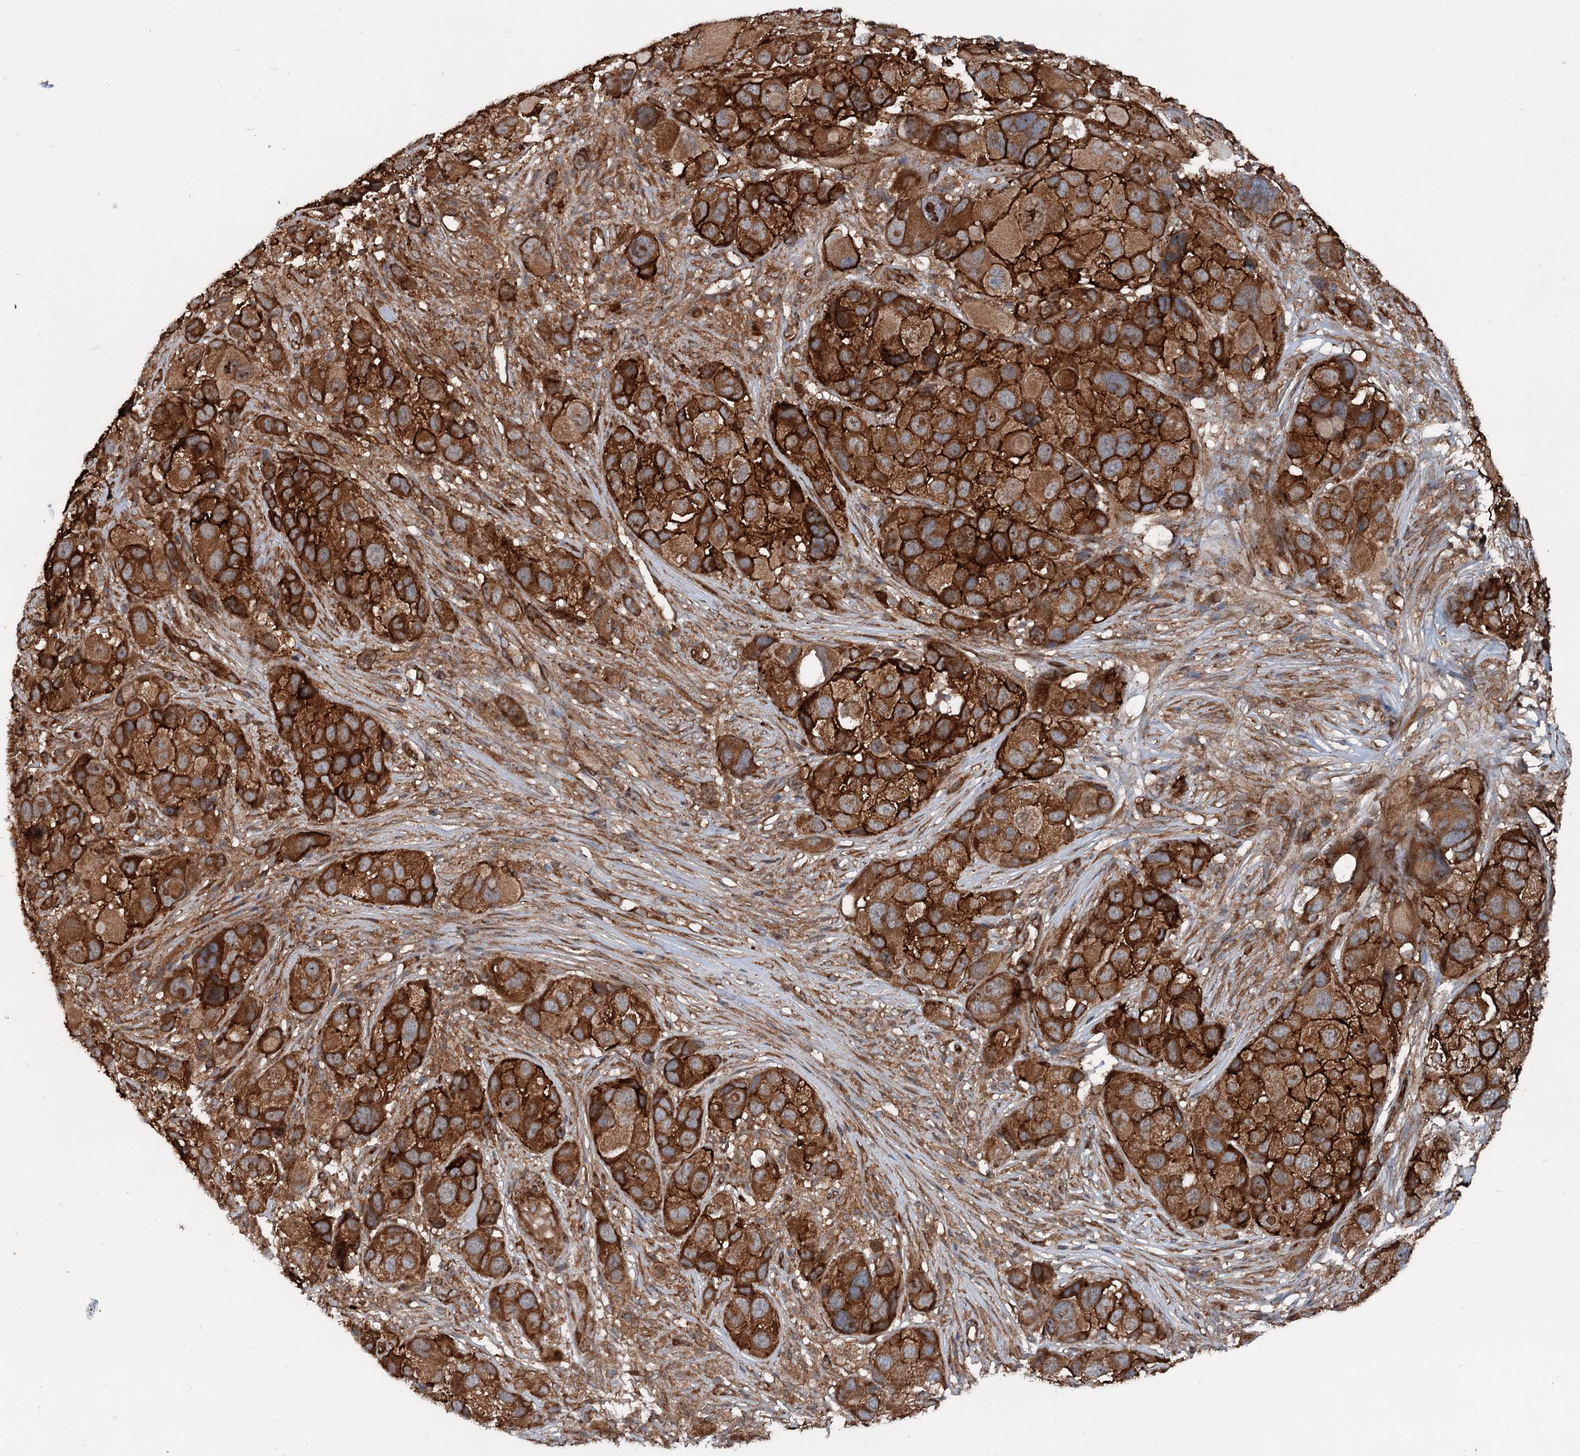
{"staining": {"intensity": "strong", "quantity": ">75%", "location": "cytoplasmic/membranous"}, "tissue": "melanoma", "cell_type": "Tumor cells", "image_type": "cancer", "snomed": [{"axis": "morphology", "description": "Malignant melanoma, NOS"}, {"axis": "topography", "description": "Skin of trunk"}], "caption": "There is high levels of strong cytoplasmic/membranous expression in tumor cells of melanoma, as demonstrated by immunohistochemical staining (brown color).", "gene": "RNF214", "patient": {"sex": "male", "age": 71}}